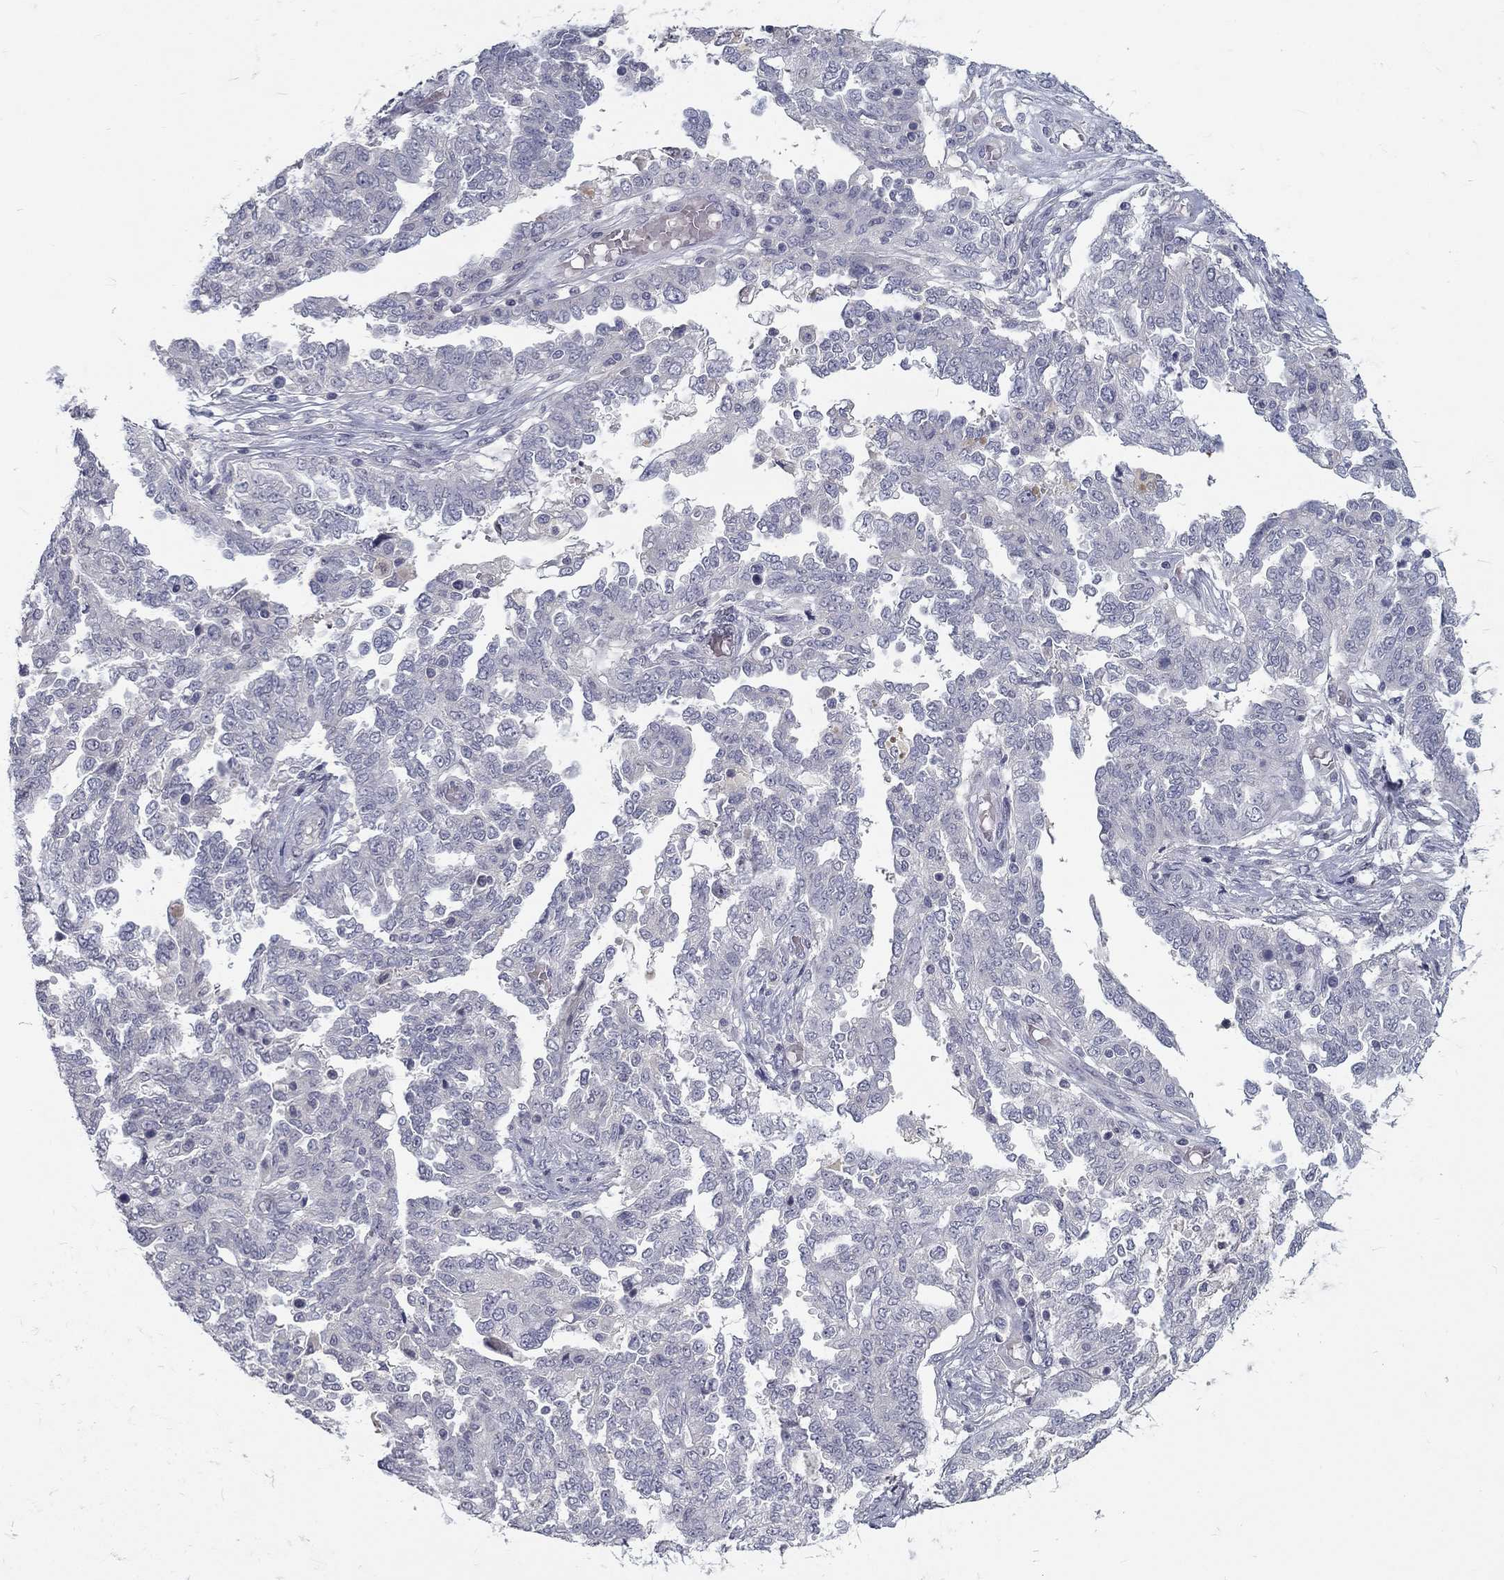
{"staining": {"intensity": "negative", "quantity": "none", "location": "none"}, "tissue": "ovarian cancer", "cell_type": "Tumor cells", "image_type": "cancer", "snomed": [{"axis": "morphology", "description": "Cystadenocarcinoma, serous, NOS"}, {"axis": "topography", "description": "Ovary"}], "caption": "IHC of human ovarian serous cystadenocarcinoma exhibits no expression in tumor cells. (DAB (3,3'-diaminobenzidine) immunohistochemistry (IHC) with hematoxylin counter stain).", "gene": "NOS1", "patient": {"sex": "female", "age": 67}}